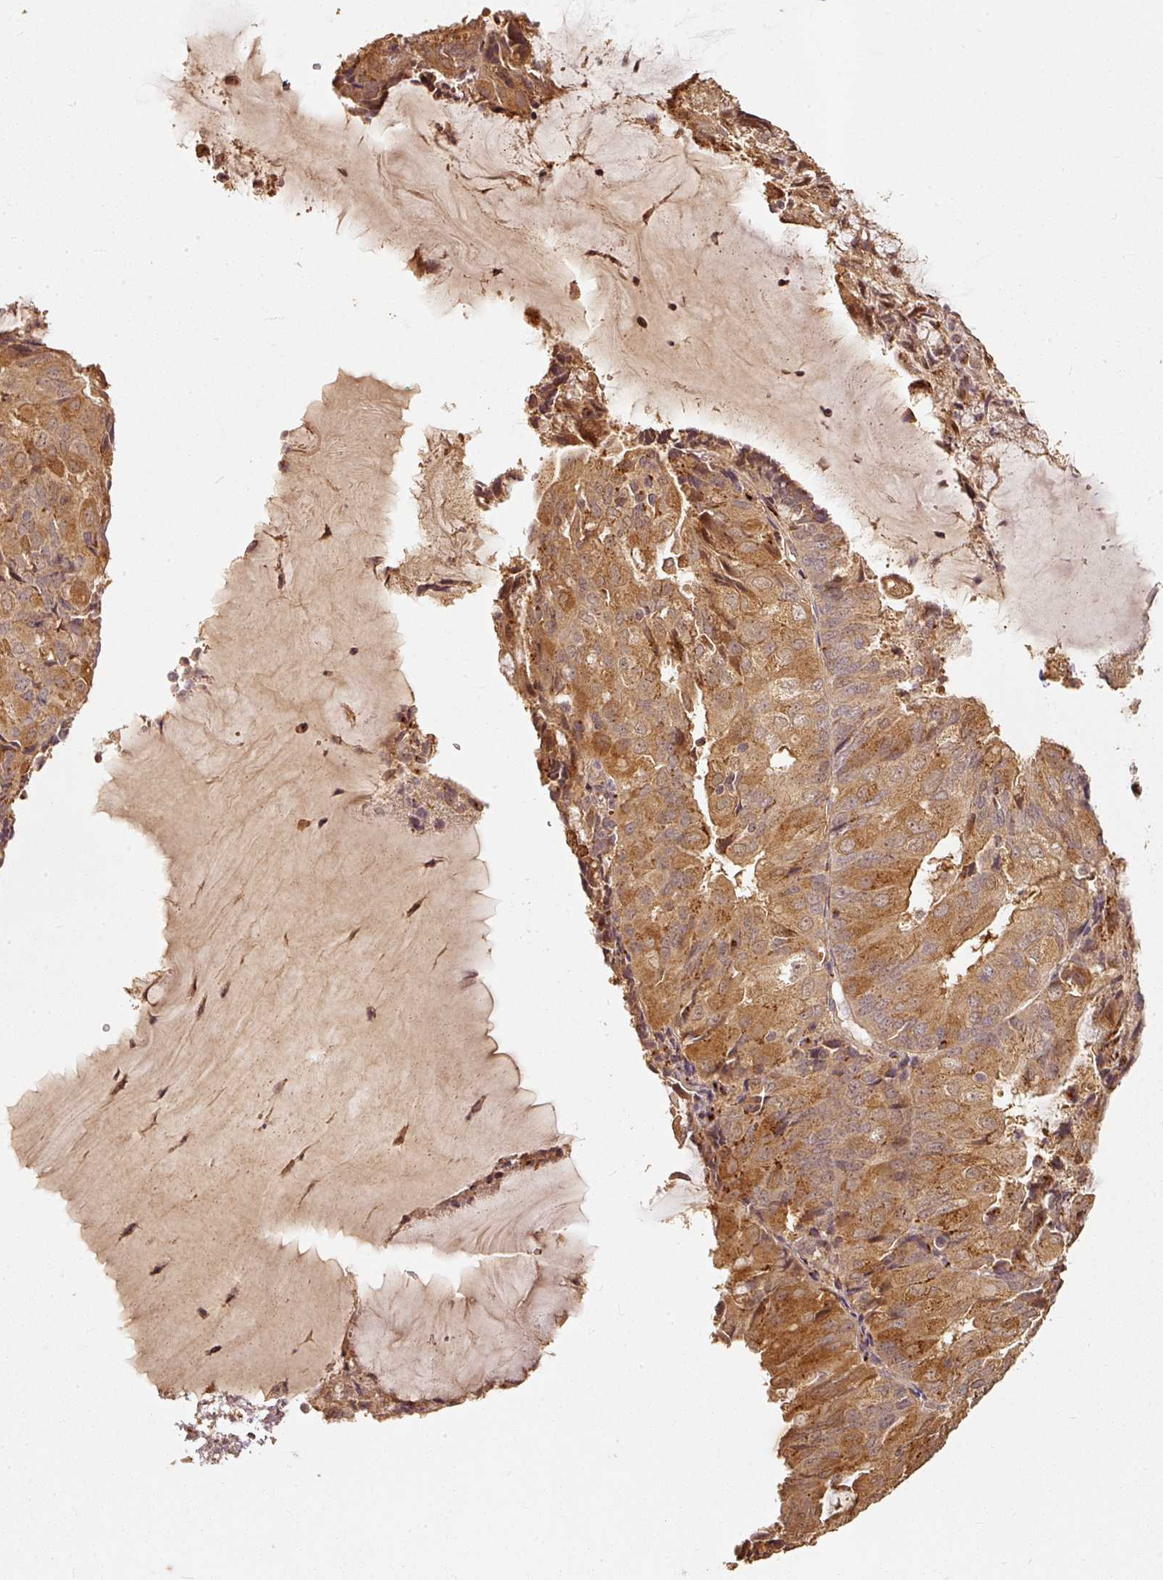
{"staining": {"intensity": "moderate", "quantity": ">75%", "location": "cytoplasmic/membranous"}, "tissue": "endometrial cancer", "cell_type": "Tumor cells", "image_type": "cancer", "snomed": [{"axis": "morphology", "description": "Adenocarcinoma, NOS"}, {"axis": "topography", "description": "Endometrium"}], "caption": "Immunohistochemistry of endometrial adenocarcinoma shows medium levels of moderate cytoplasmic/membranous expression in approximately >75% of tumor cells.", "gene": "FUT8", "patient": {"sex": "female", "age": 81}}